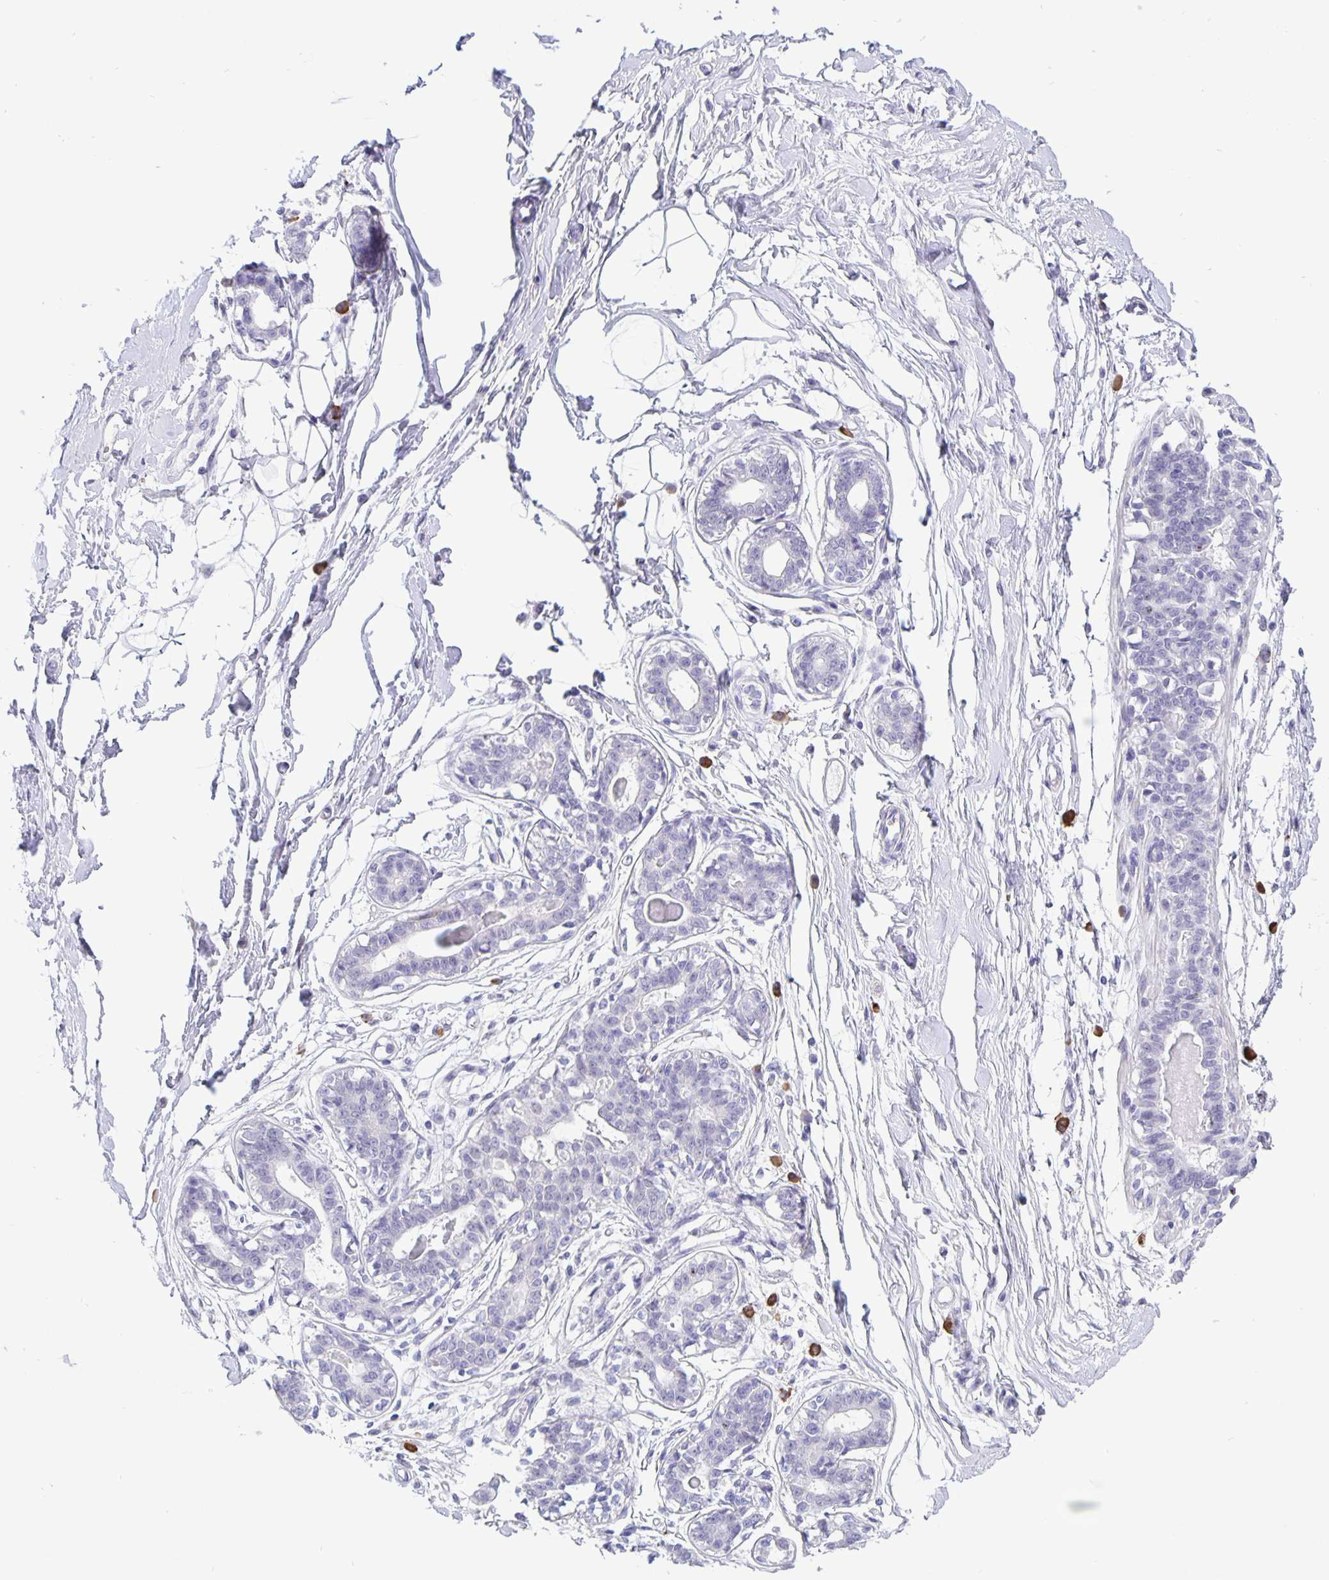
{"staining": {"intensity": "negative", "quantity": "none", "location": "none"}, "tissue": "breast", "cell_type": "Adipocytes", "image_type": "normal", "snomed": [{"axis": "morphology", "description": "Normal tissue, NOS"}, {"axis": "topography", "description": "Breast"}], "caption": "DAB immunohistochemical staining of benign human breast displays no significant expression in adipocytes.", "gene": "ERMN", "patient": {"sex": "female", "age": 45}}